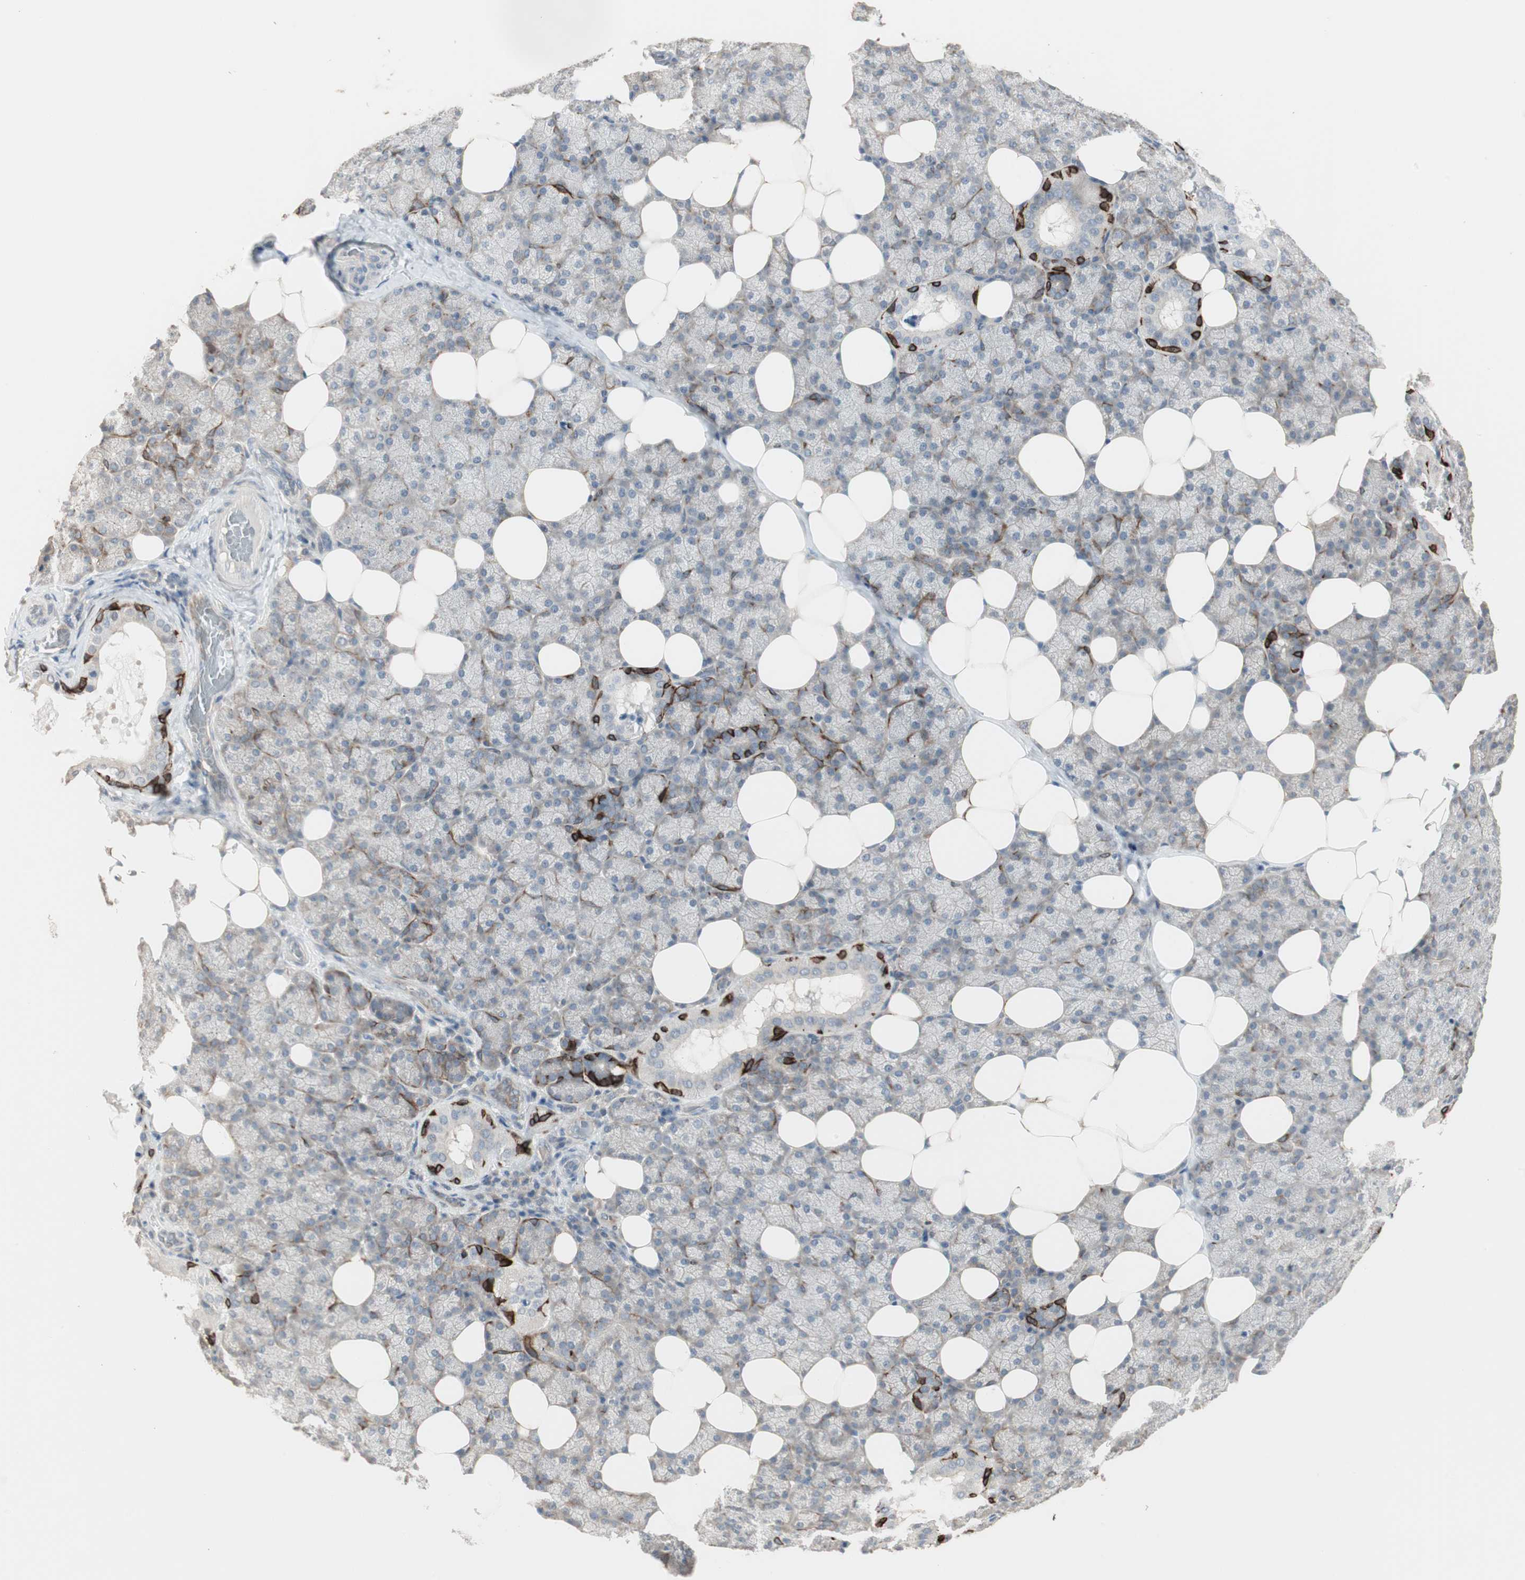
{"staining": {"intensity": "strong", "quantity": "<25%", "location": "cytoplasmic/membranous"}, "tissue": "salivary gland", "cell_type": "Glandular cells", "image_type": "normal", "snomed": [{"axis": "morphology", "description": "Normal tissue, NOS"}, {"axis": "topography", "description": "Lymph node"}, {"axis": "topography", "description": "Salivary gland"}], "caption": "The image displays staining of benign salivary gland, revealing strong cytoplasmic/membranous protein staining (brown color) within glandular cells. The protein of interest is shown in brown color, while the nuclei are stained blue.", "gene": "ZFP36", "patient": {"sex": "male", "age": 8}}